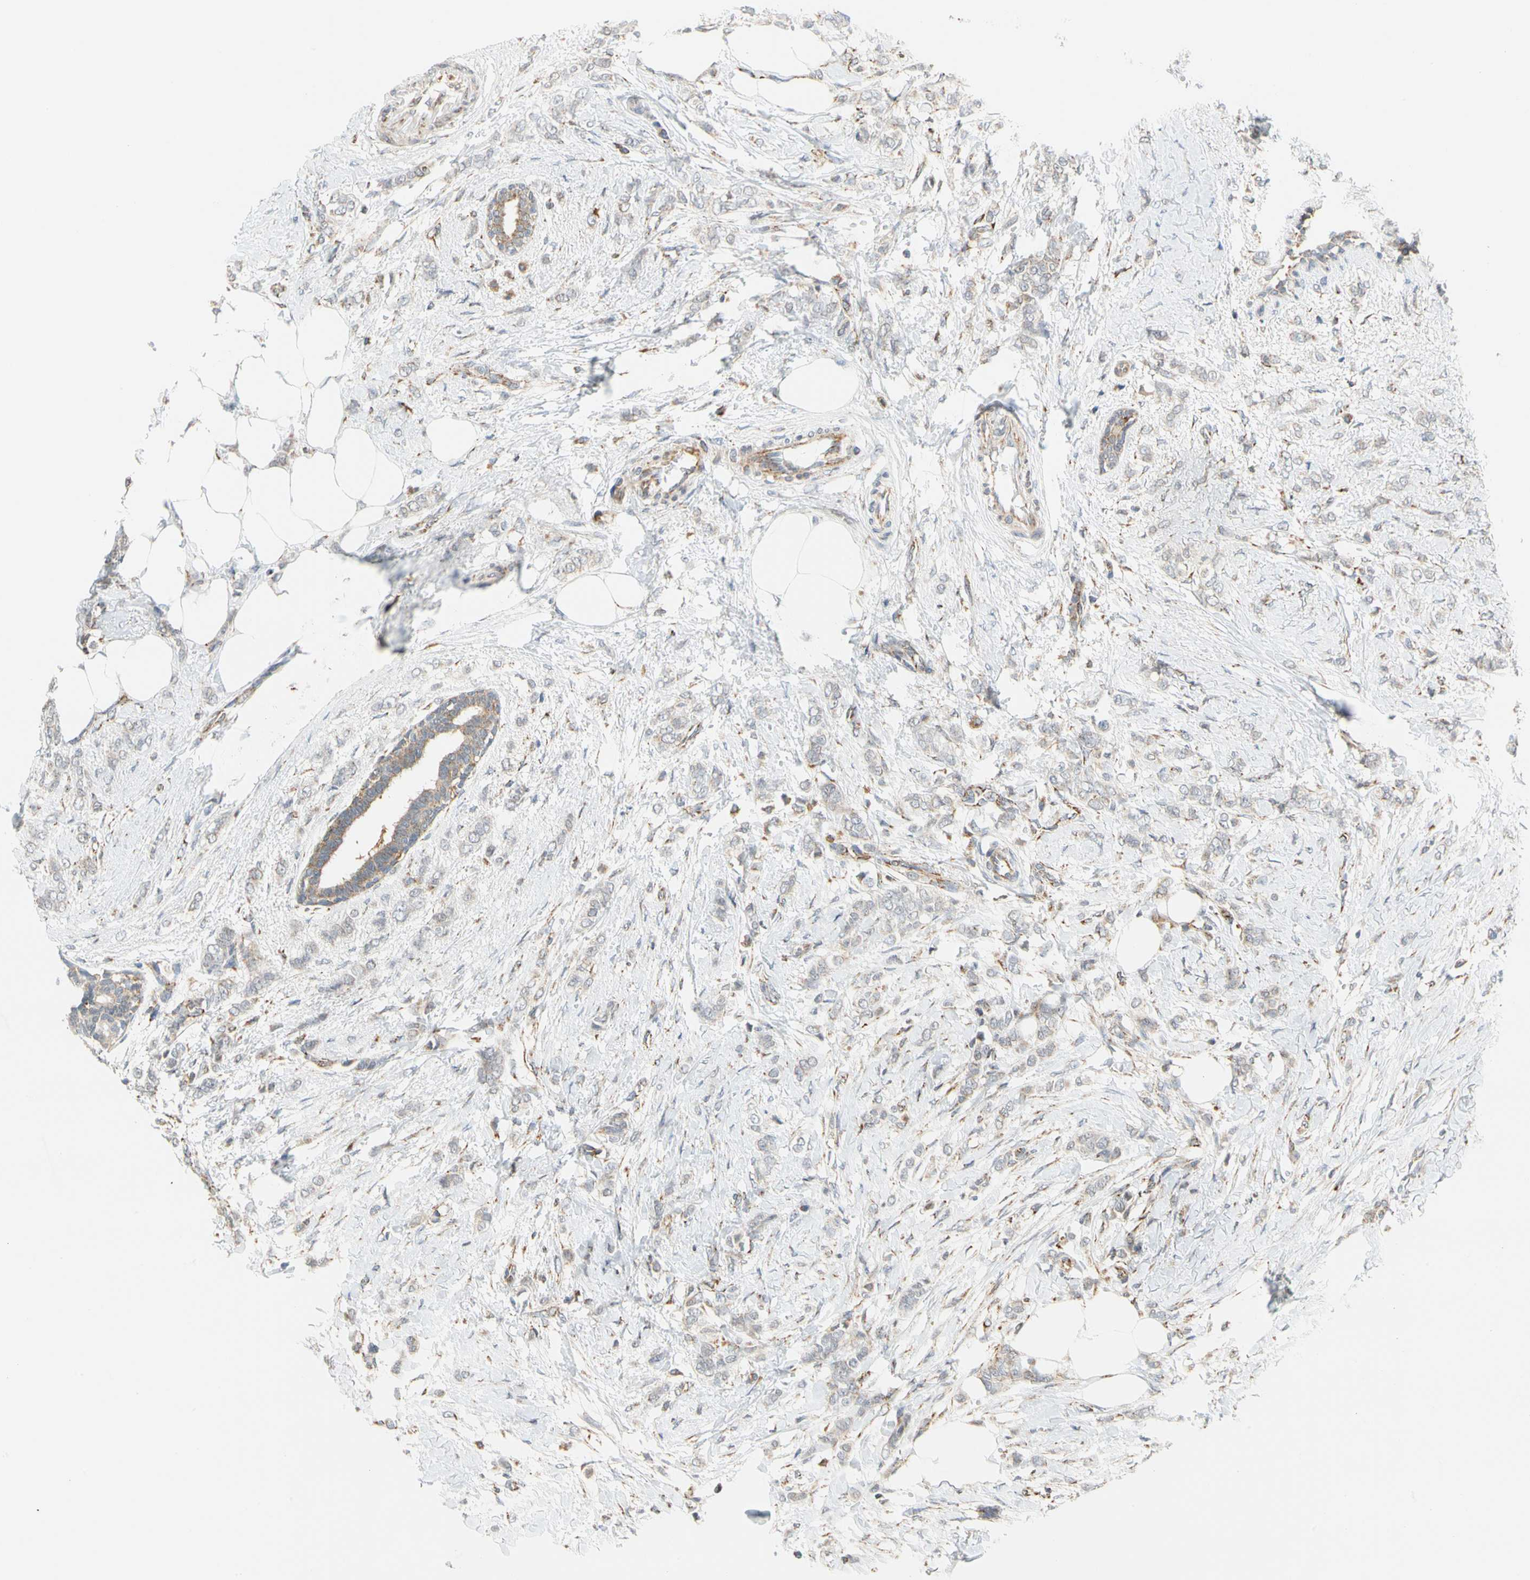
{"staining": {"intensity": "weak", "quantity": "25%-75%", "location": "cytoplasmic/membranous"}, "tissue": "breast cancer", "cell_type": "Tumor cells", "image_type": "cancer", "snomed": [{"axis": "morphology", "description": "Lobular carcinoma, in situ"}, {"axis": "morphology", "description": "Lobular carcinoma"}, {"axis": "topography", "description": "Breast"}], "caption": "A high-resolution image shows immunohistochemistry (IHC) staining of breast lobular carcinoma in situ, which shows weak cytoplasmic/membranous positivity in approximately 25%-75% of tumor cells.", "gene": "SFXN3", "patient": {"sex": "female", "age": 41}}